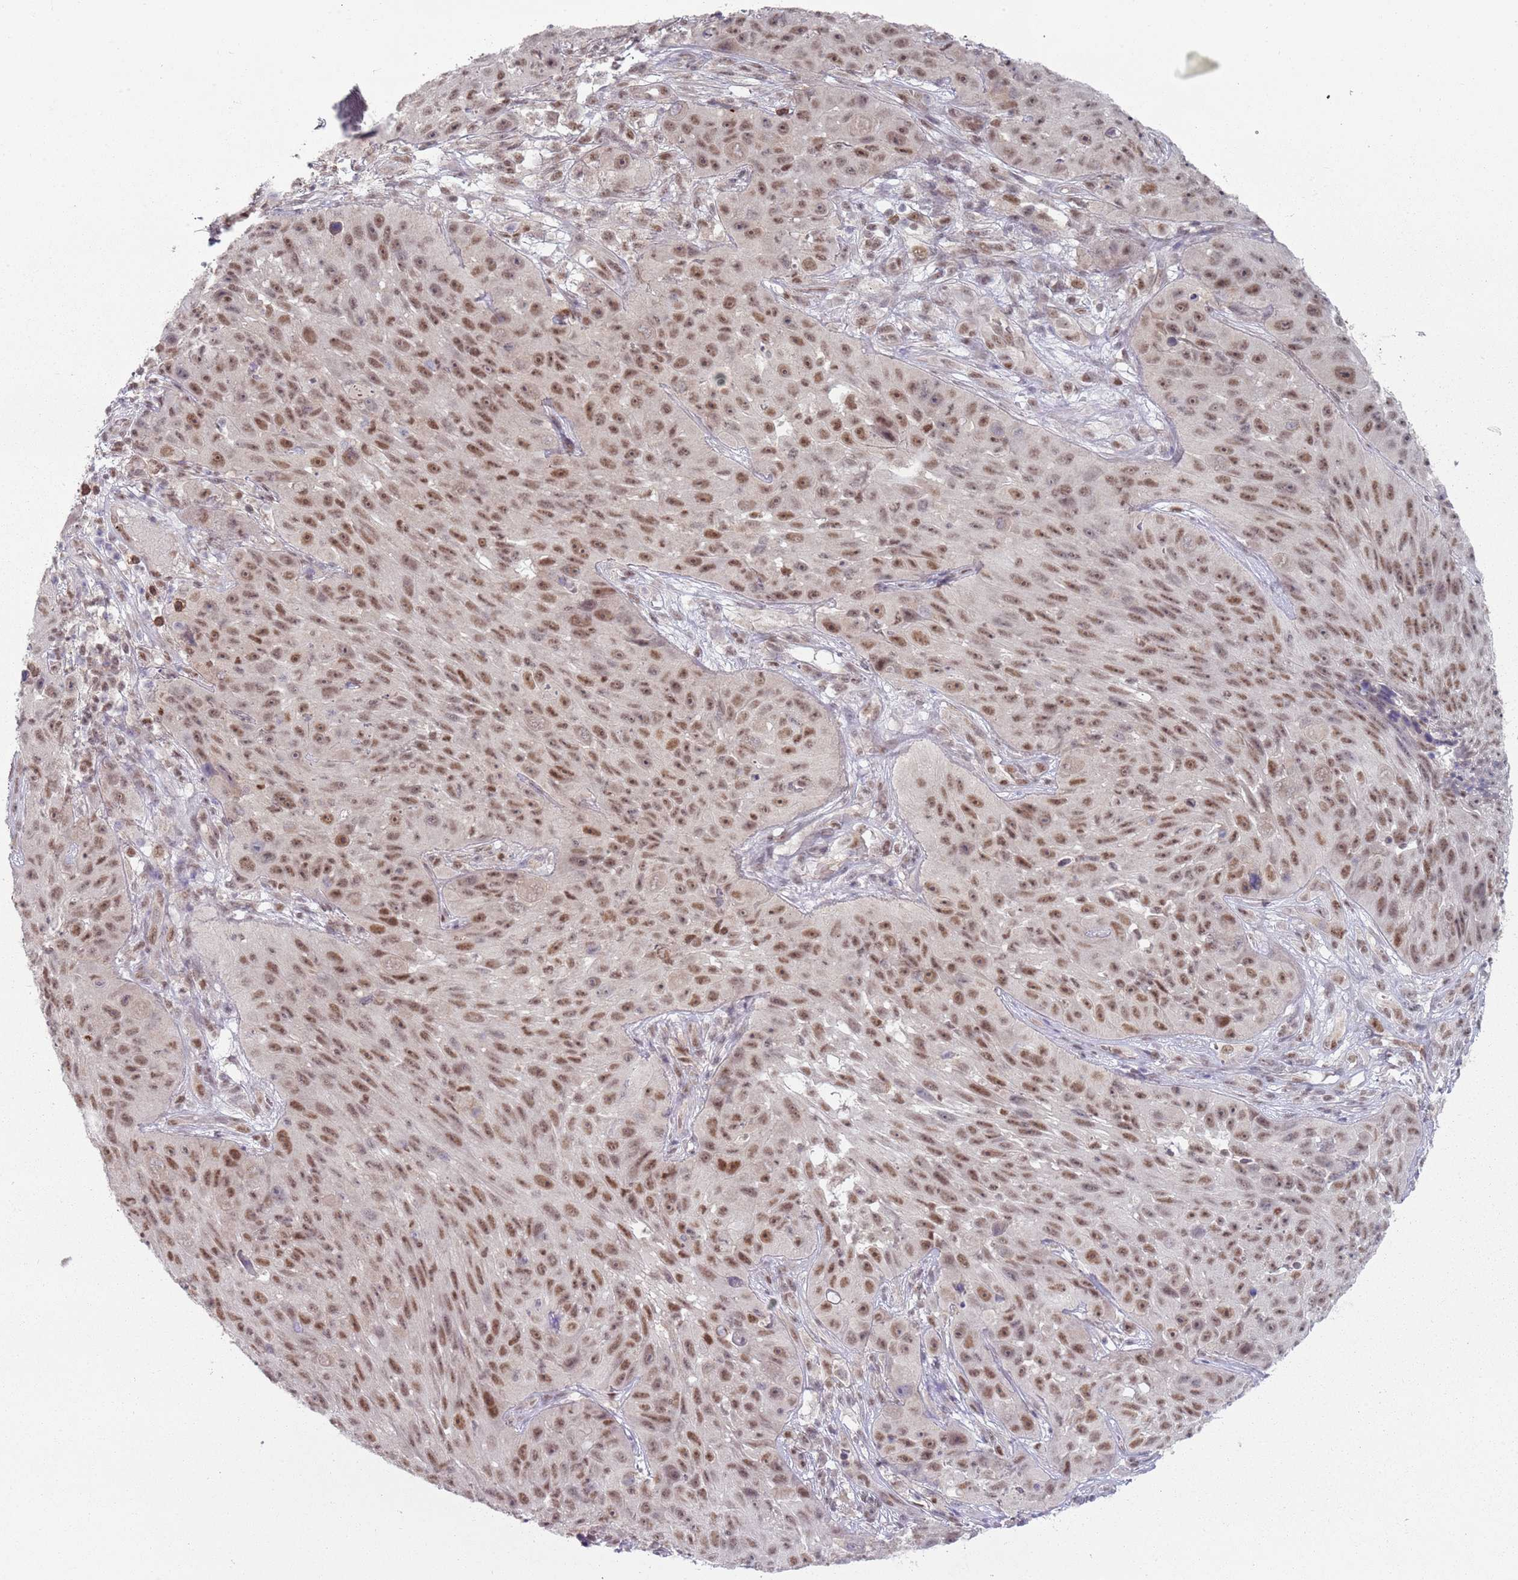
{"staining": {"intensity": "moderate", "quantity": ">75%", "location": "nuclear"}, "tissue": "skin cancer", "cell_type": "Tumor cells", "image_type": "cancer", "snomed": [{"axis": "morphology", "description": "Squamous cell carcinoma, NOS"}, {"axis": "topography", "description": "Skin"}], "caption": "Immunohistochemistry image of skin cancer (squamous cell carcinoma) stained for a protein (brown), which demonstrates medium levels of moderate nuclear expression in approximately >75% of tumor cells.", "gene": "SMARCAL1", "patient": {"sex": "female", "age": 87}}